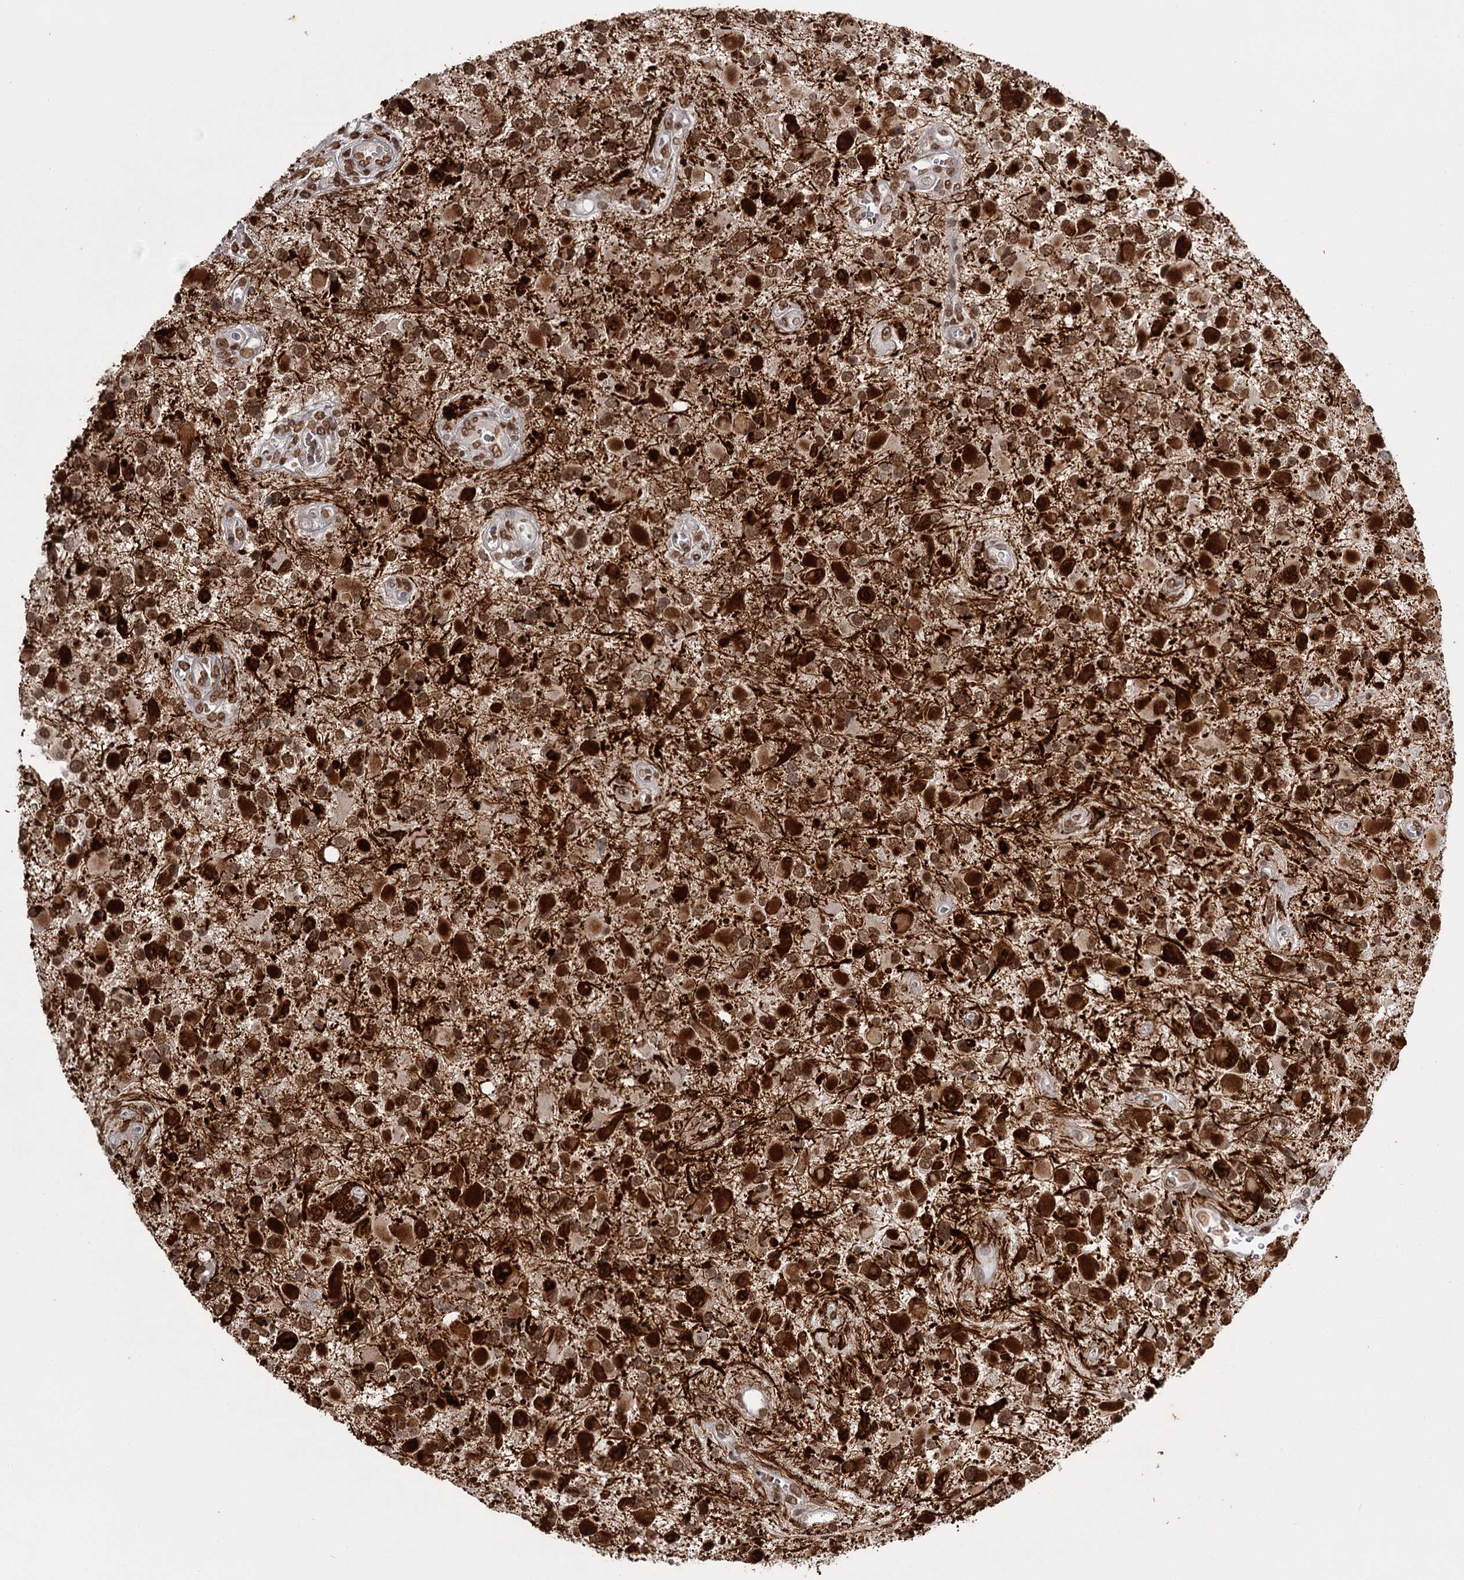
{"staining": {"intensity": "strong", "quantity": ">75%", "location": "nuclear"}, "tissue": "glioma", "cell_type": "Tumor cells", "image_type": "cancer", "snomed": [{"axis": "morphology", "description": "Glioma, malignant, High grade"}, {"axis": "topography", "description": "Brain"}], "caption": "Tumor cells show high levels of strong nuclear positivity in approximately >75% of cells in human glioma.", "gene": "THYN1", "patient": {"sex": "male", "age": 53}}